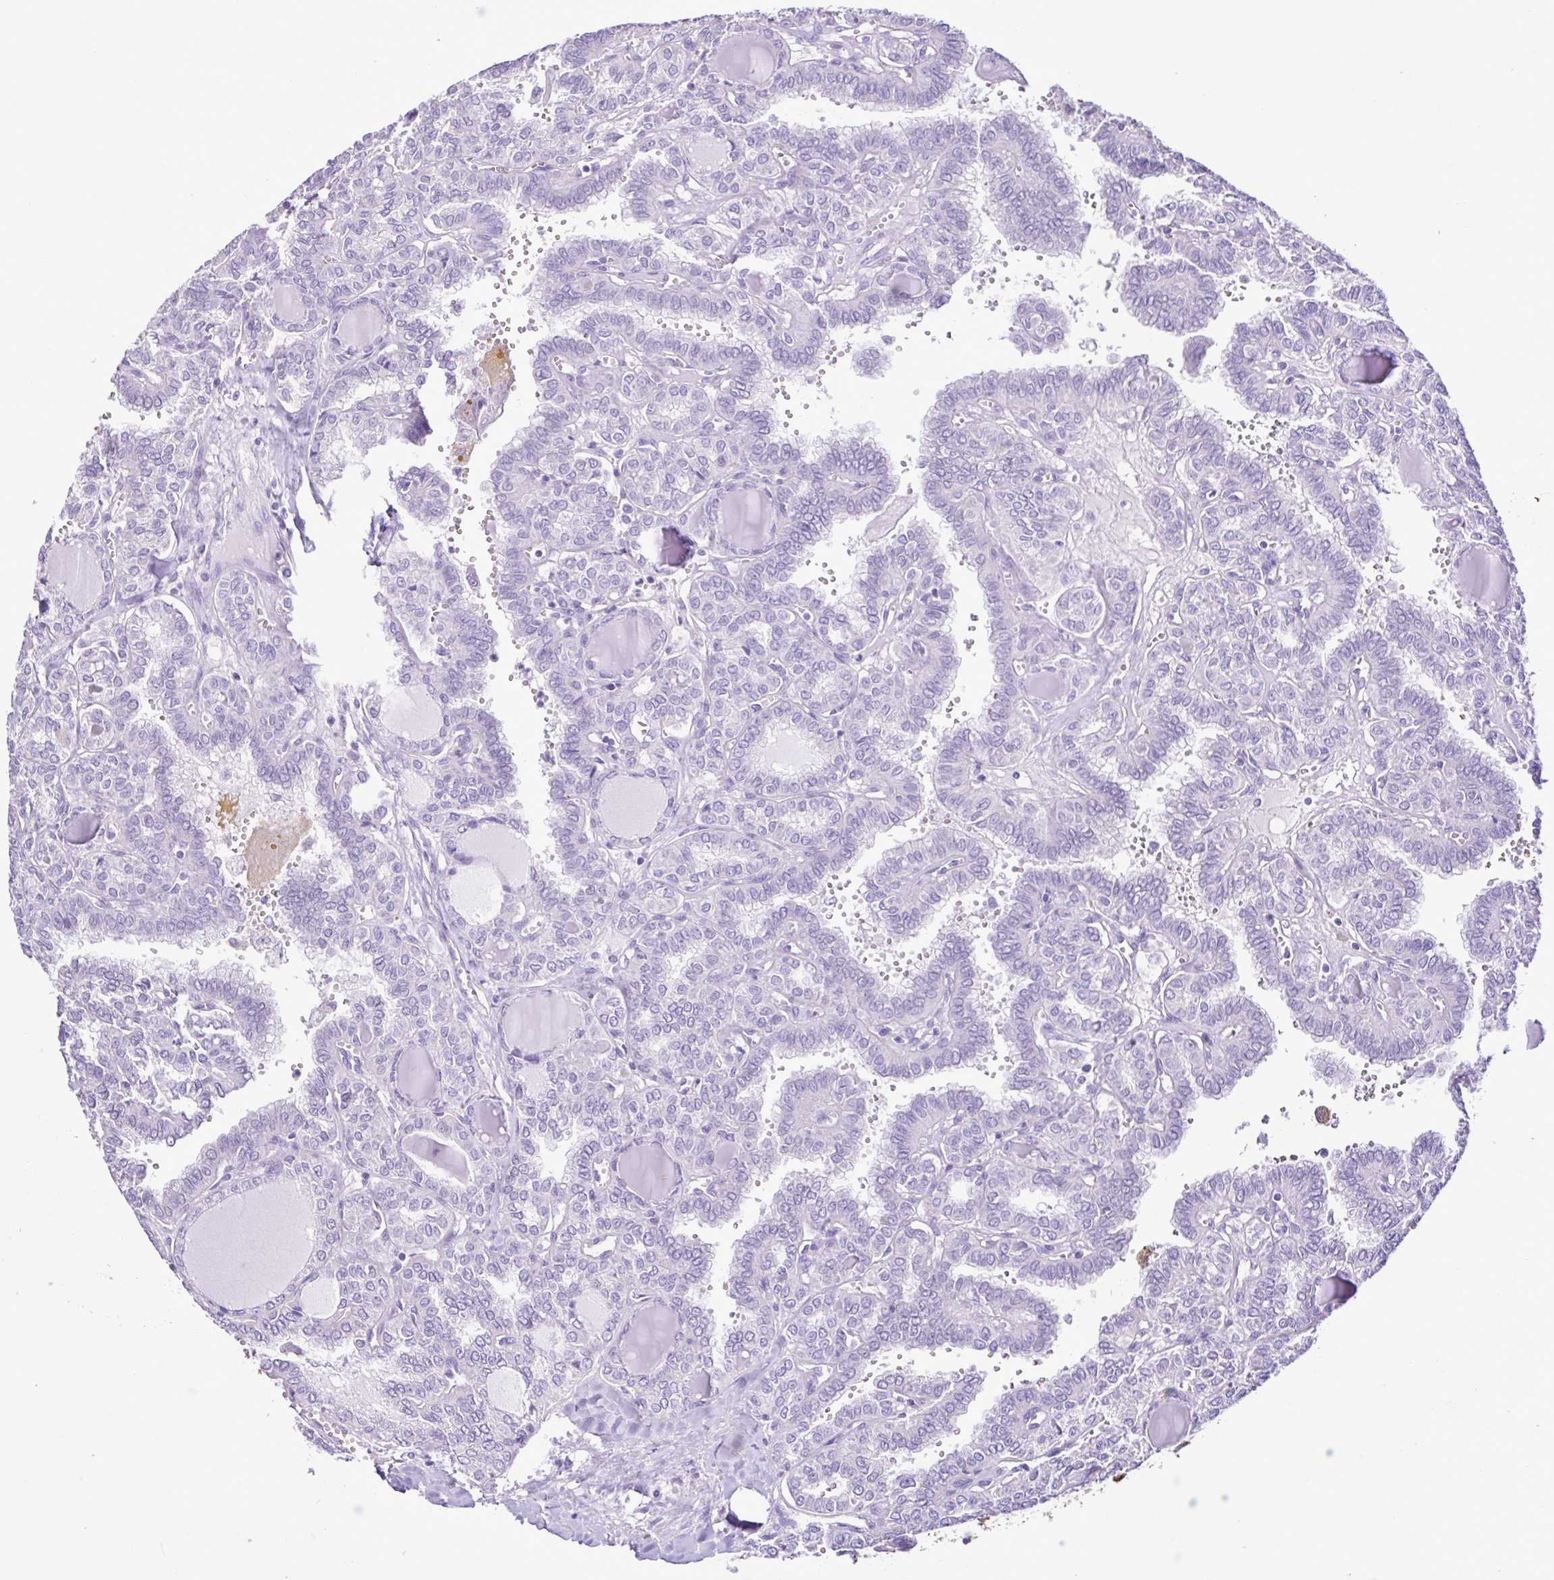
{"staining": {"intensity": "negative", "quantity": "none", "location": "none"}, "tissue": "thyroid cancer", "cell_type": "Tumor cells", "image_type": "cancer", "snomed": [{"axis": "morphology", "description": "Papillary adenocarcinoma, NOS"}, {"axis": "topography", "description": "Thyroid gland"}], "caption": "Protein analysis of thyroid cancer displays no significant positivity in tumor cells.", "gene": "PLA2G4E", "patient": {"sex": "female", "age": 41}}